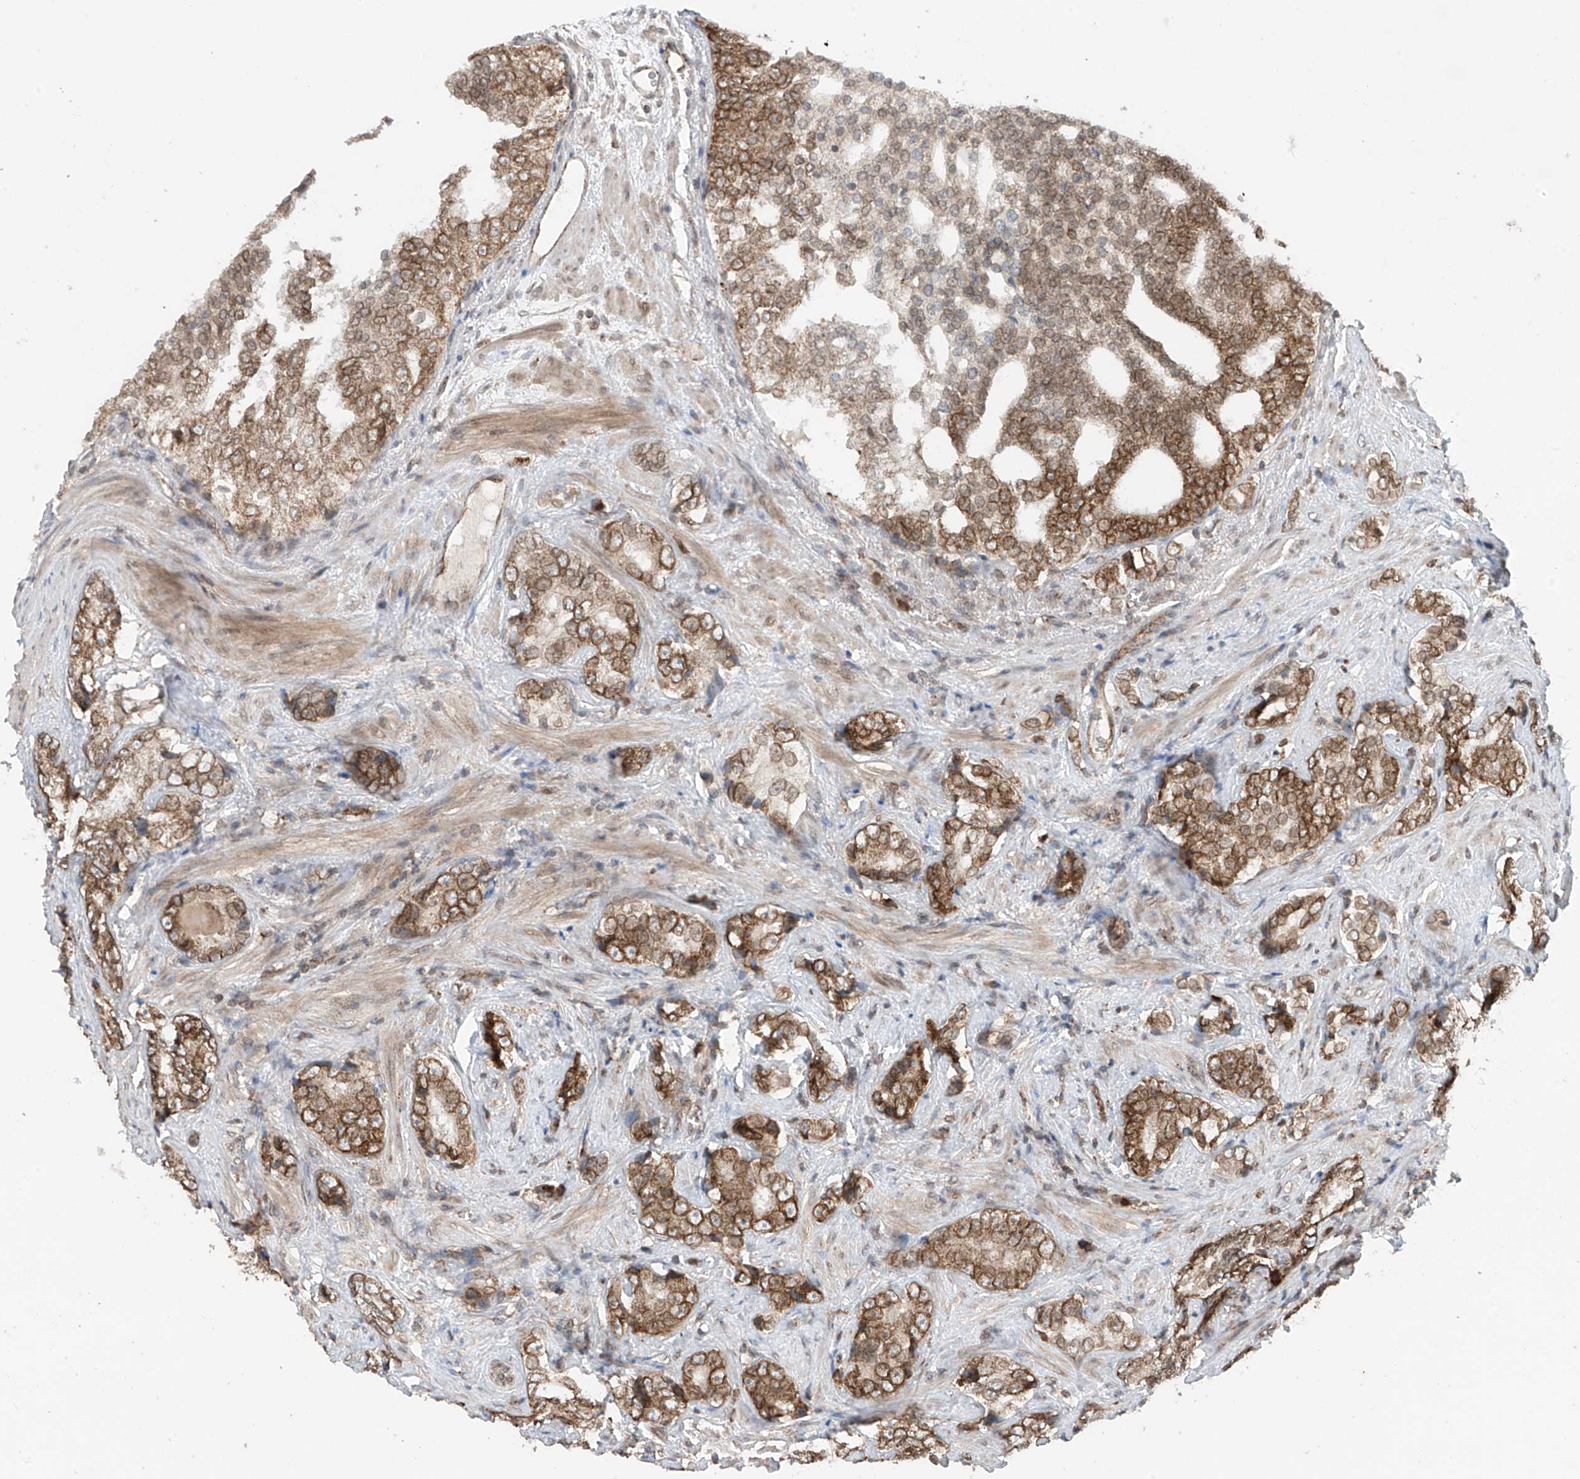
{"staining": {"intensity": "moderate", "quantity": ">75%", "location": "cytoplasmic/membranous,nuclear"}, "tissue": "prostate cancer", "cell_type": "Tumor cells", "image_type": "cancer", "snomed": [{"axis": "morphology", "description": "Adenocarcinoma, High grade"}, {"axis": "topography", "description": "Prostate"}], "caption": "IHC of human prostate cancer reveals medium levels of moderate cytoplasmic/membranous and nuclear expression in about >75% of tumor cells.", "gene": "AHCTF1", "patient": {"sex": "male", "age": 66}}